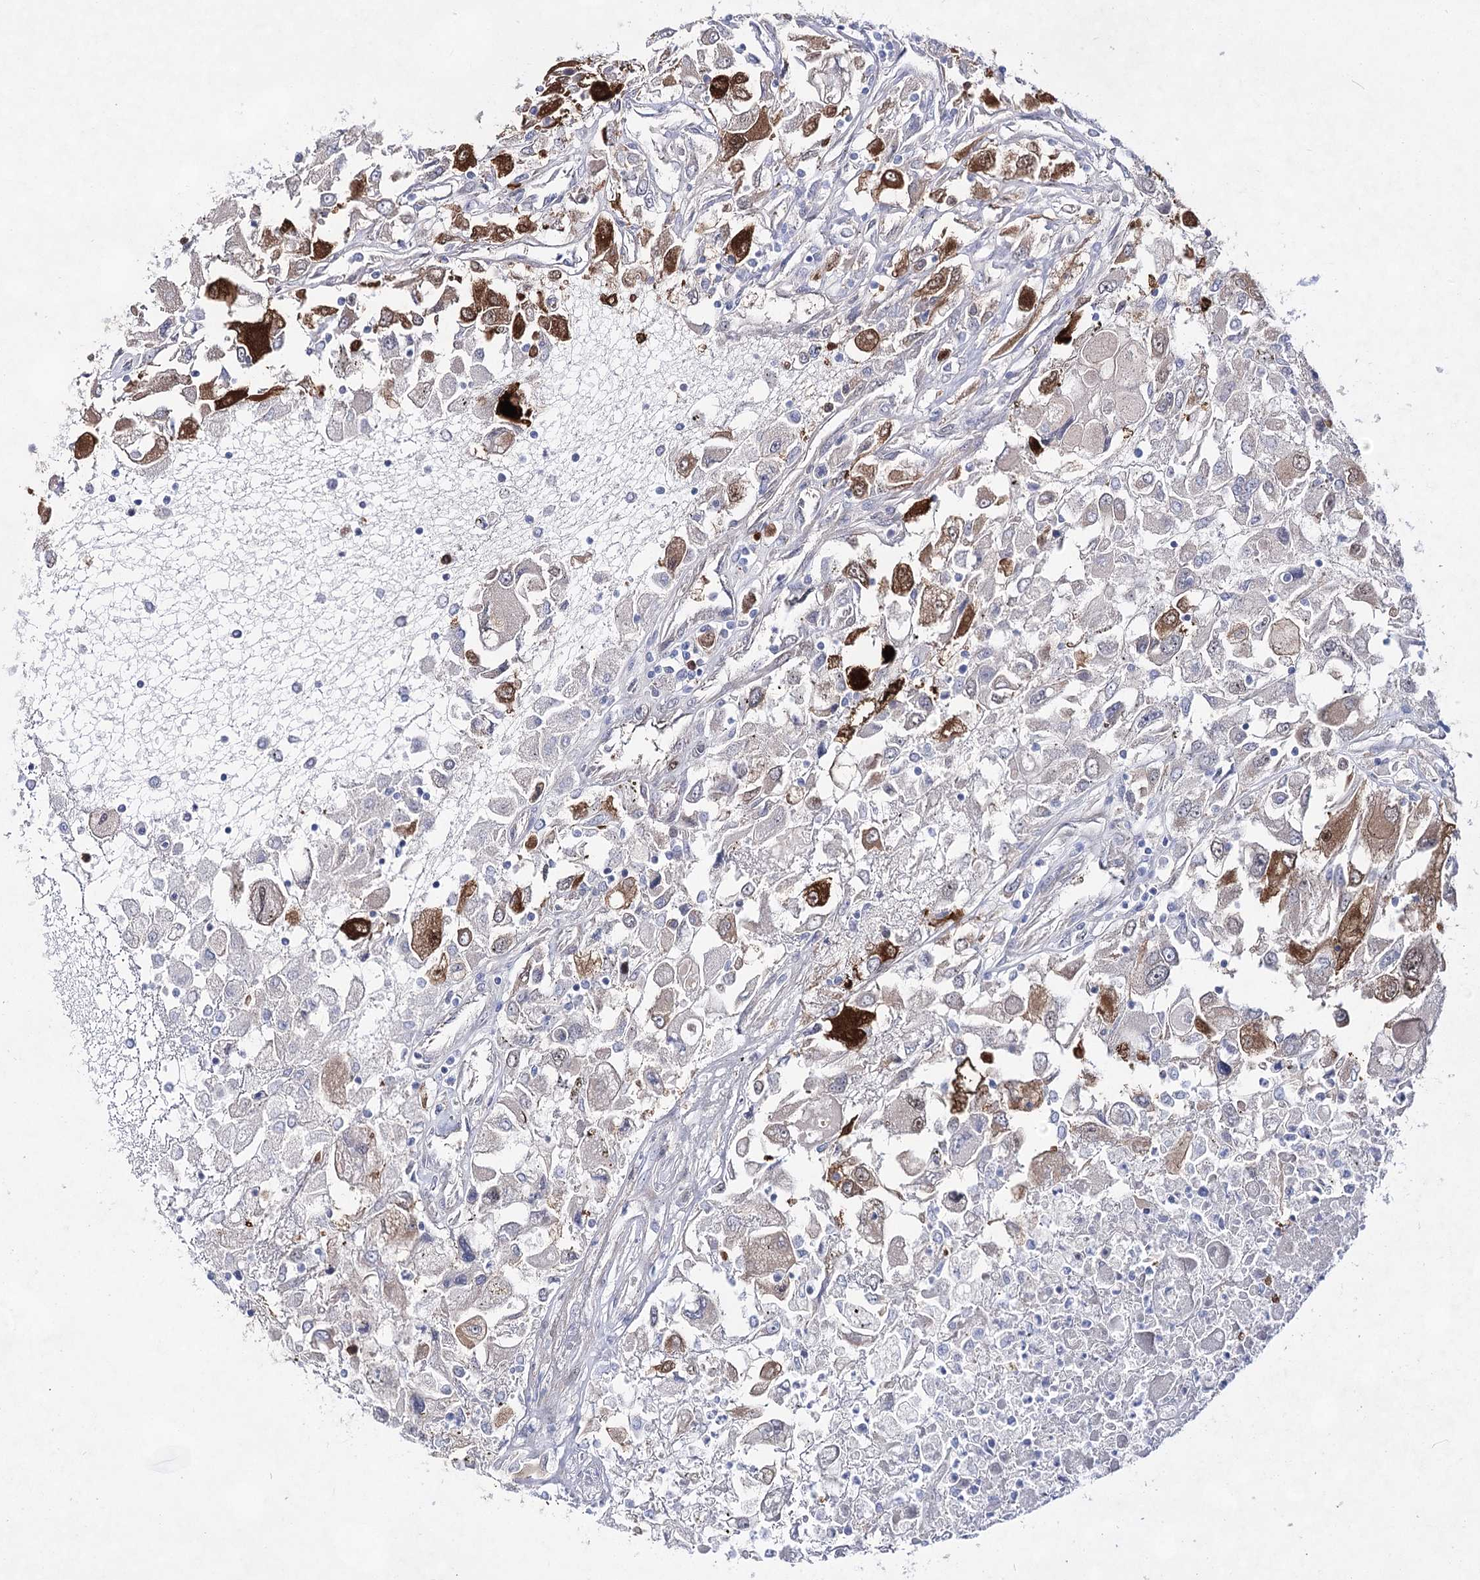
{"staining": {"intensity": "strong", "quantity": "25%-75%", "location": "cytoplasmic/membranous"}, "tissue": "renal cancer", "cell_type": "Tumor cells", "image_type": "cancer", "snomed": [{"axis": "morphology", "description": "Adenocarcinoma, NOS"}, {"axis": "topography", "description": "Kidney"}], "caption": "The immunohistochemical stain shows strong cytoplasmic/membranous positivity in tumor cells of renal adenocarcinoma tissue.", "gene": "UGDH", "patient": {"sex": "female", "age": 52}}